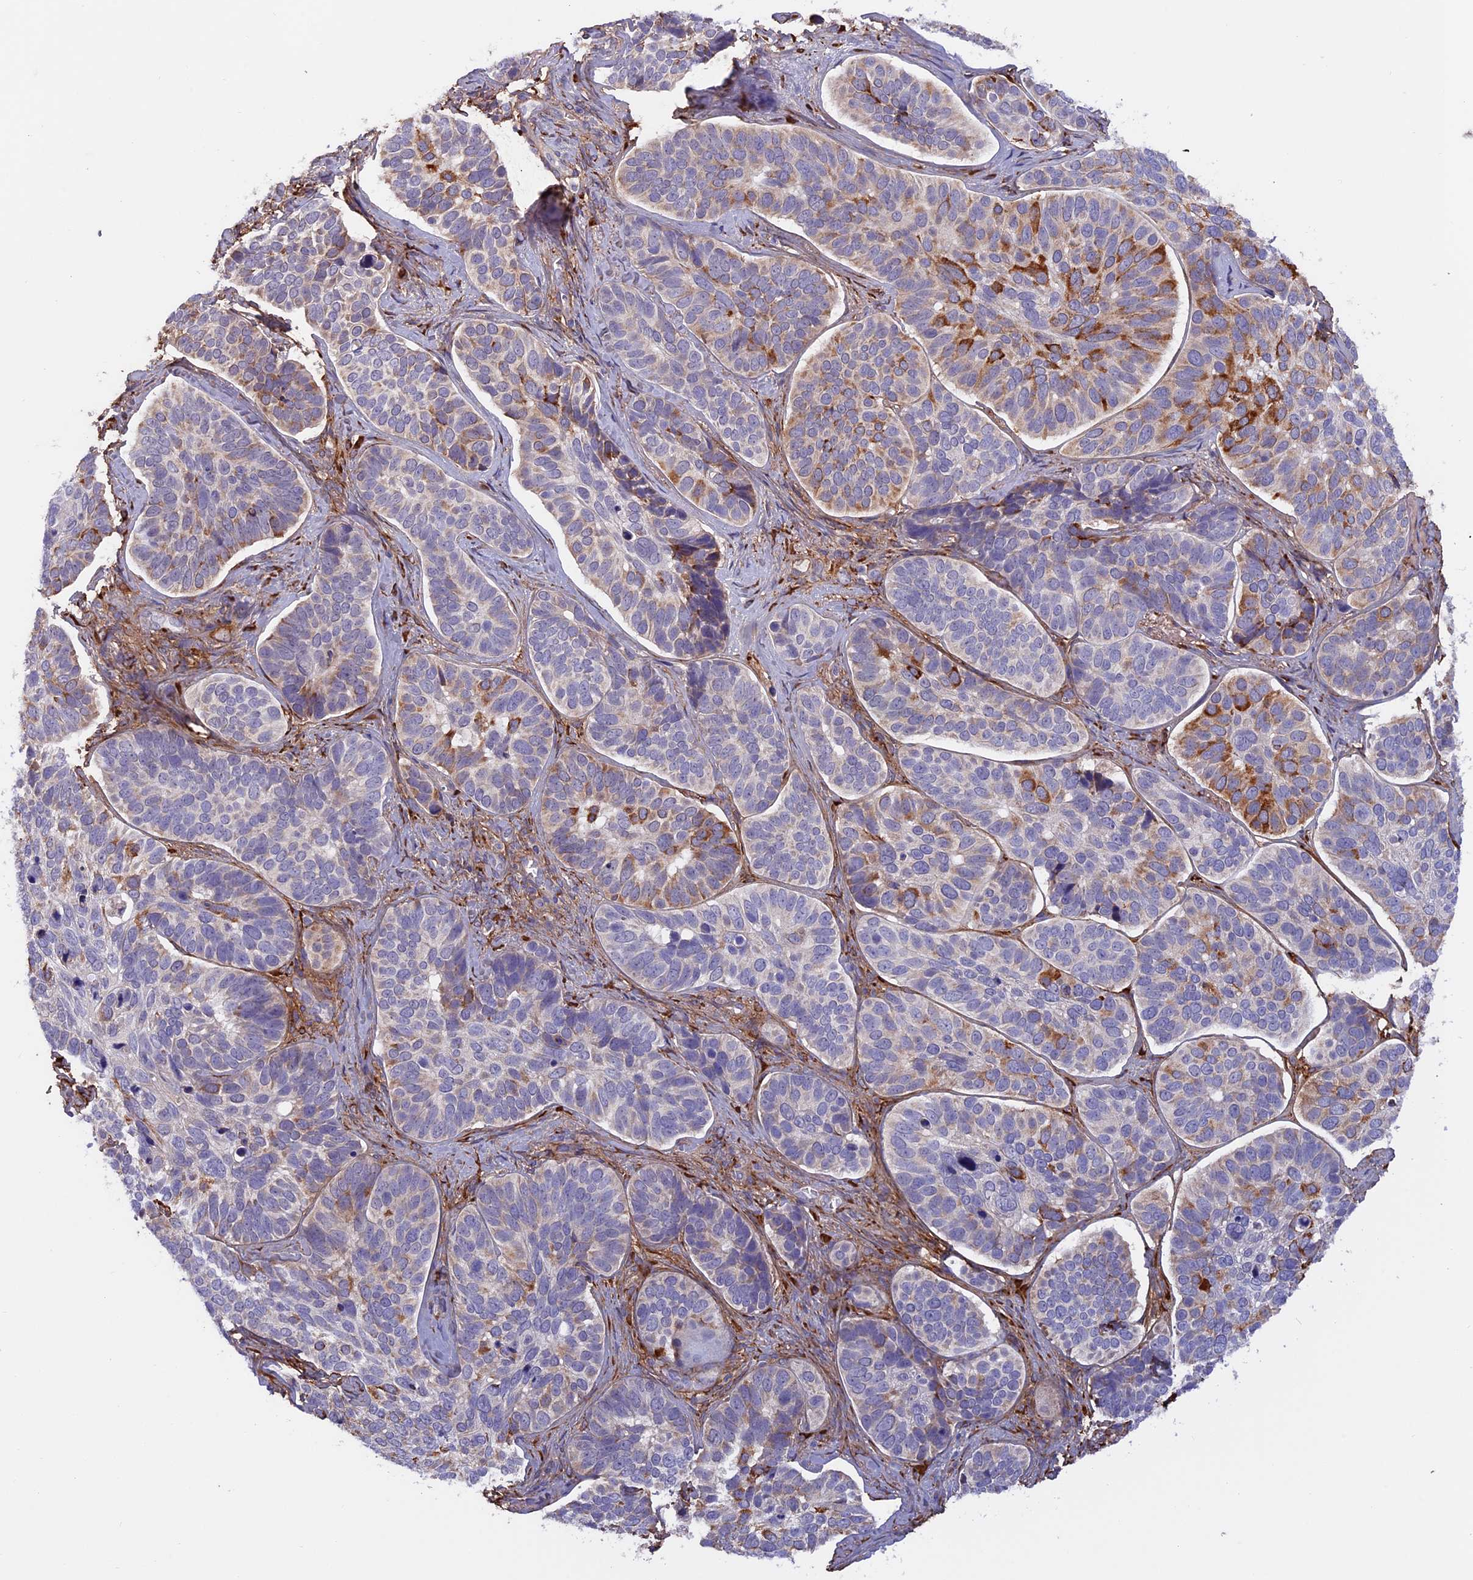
{"staining": {"intensity": "strong", "quantity": "<25%", "location": "cytoplasmic/membranous"}, "tissue": "skin cancer", "cell_type": "Tumor cells", "image_type": "cancer", "snomed": [{"axis": "morphology", "description": "Basal cell carcinoma"}, {"axis": "topography", "description": "Skin"}], "caption": "Basal cell carcinoma (skin) stained with immunohistochemistry exhibits strong cytoplasmic/membranous positivity in approximately <25% of tumor cells. The staining is performed using DAB brown chromogen to label protein expression. The nuclei are counter-stained blue using hematoxylin.", "gene": "COL4A3", "patient": {"sex": "male", "age": 62}}